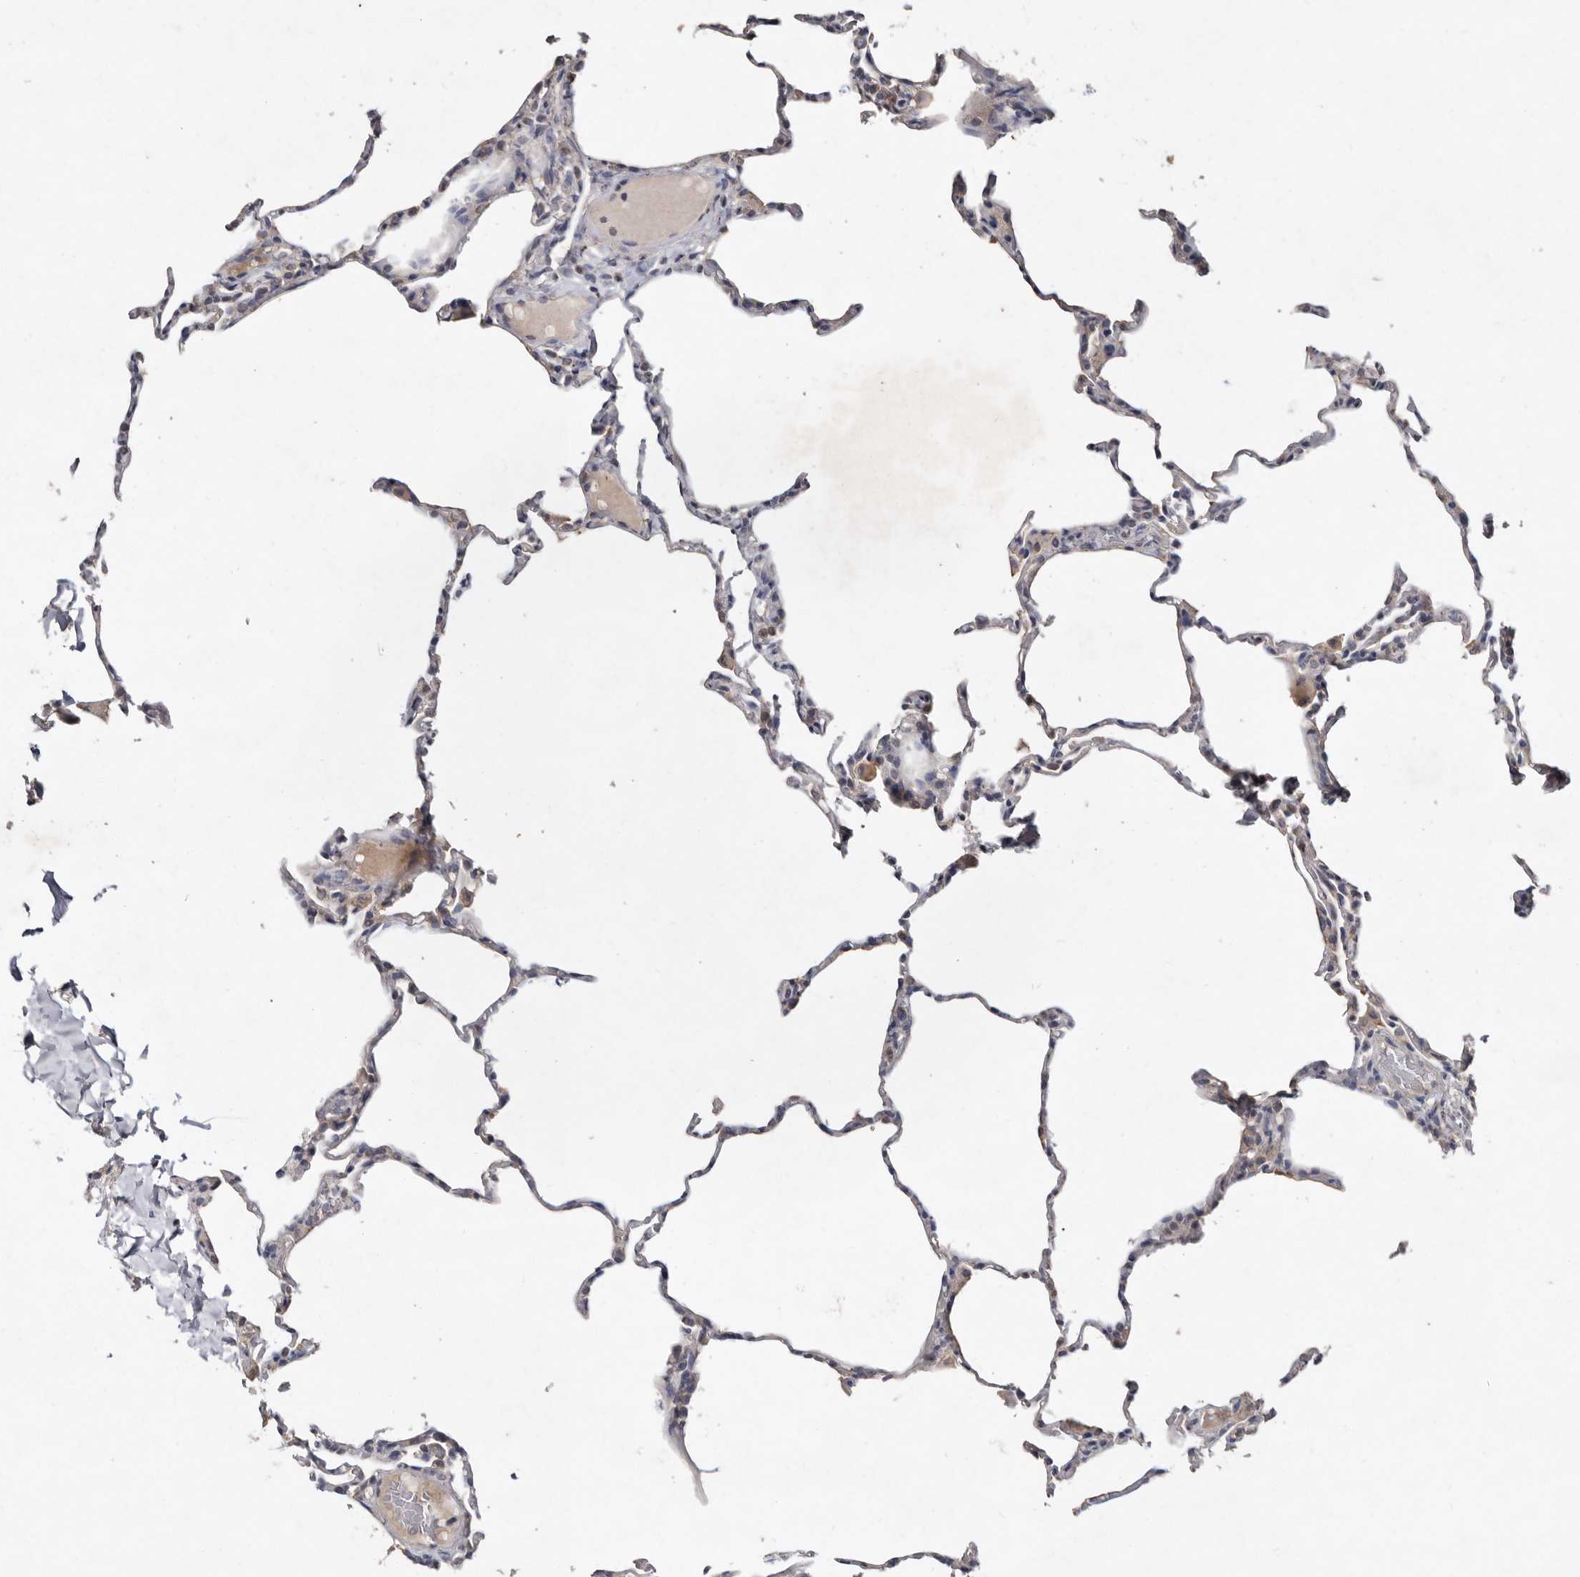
{"staining": {"intensity": "negative", "quantity": "none", "location": "none"}, "tissue": "lung", "cell_type": "Alveolar cells", "image_type": "normal", "snomed": [{"axis": "morphology", "description": "Normal tissue, NOS"}, {"axis": "topography", "description": "Lung"}], "caption": "This is an immunohistochemistry histopathology image of normal human lung. There is no staining in alveolar cells.", "gene": "EDEM1", "patient": {"sex": "male", "age": 20}}